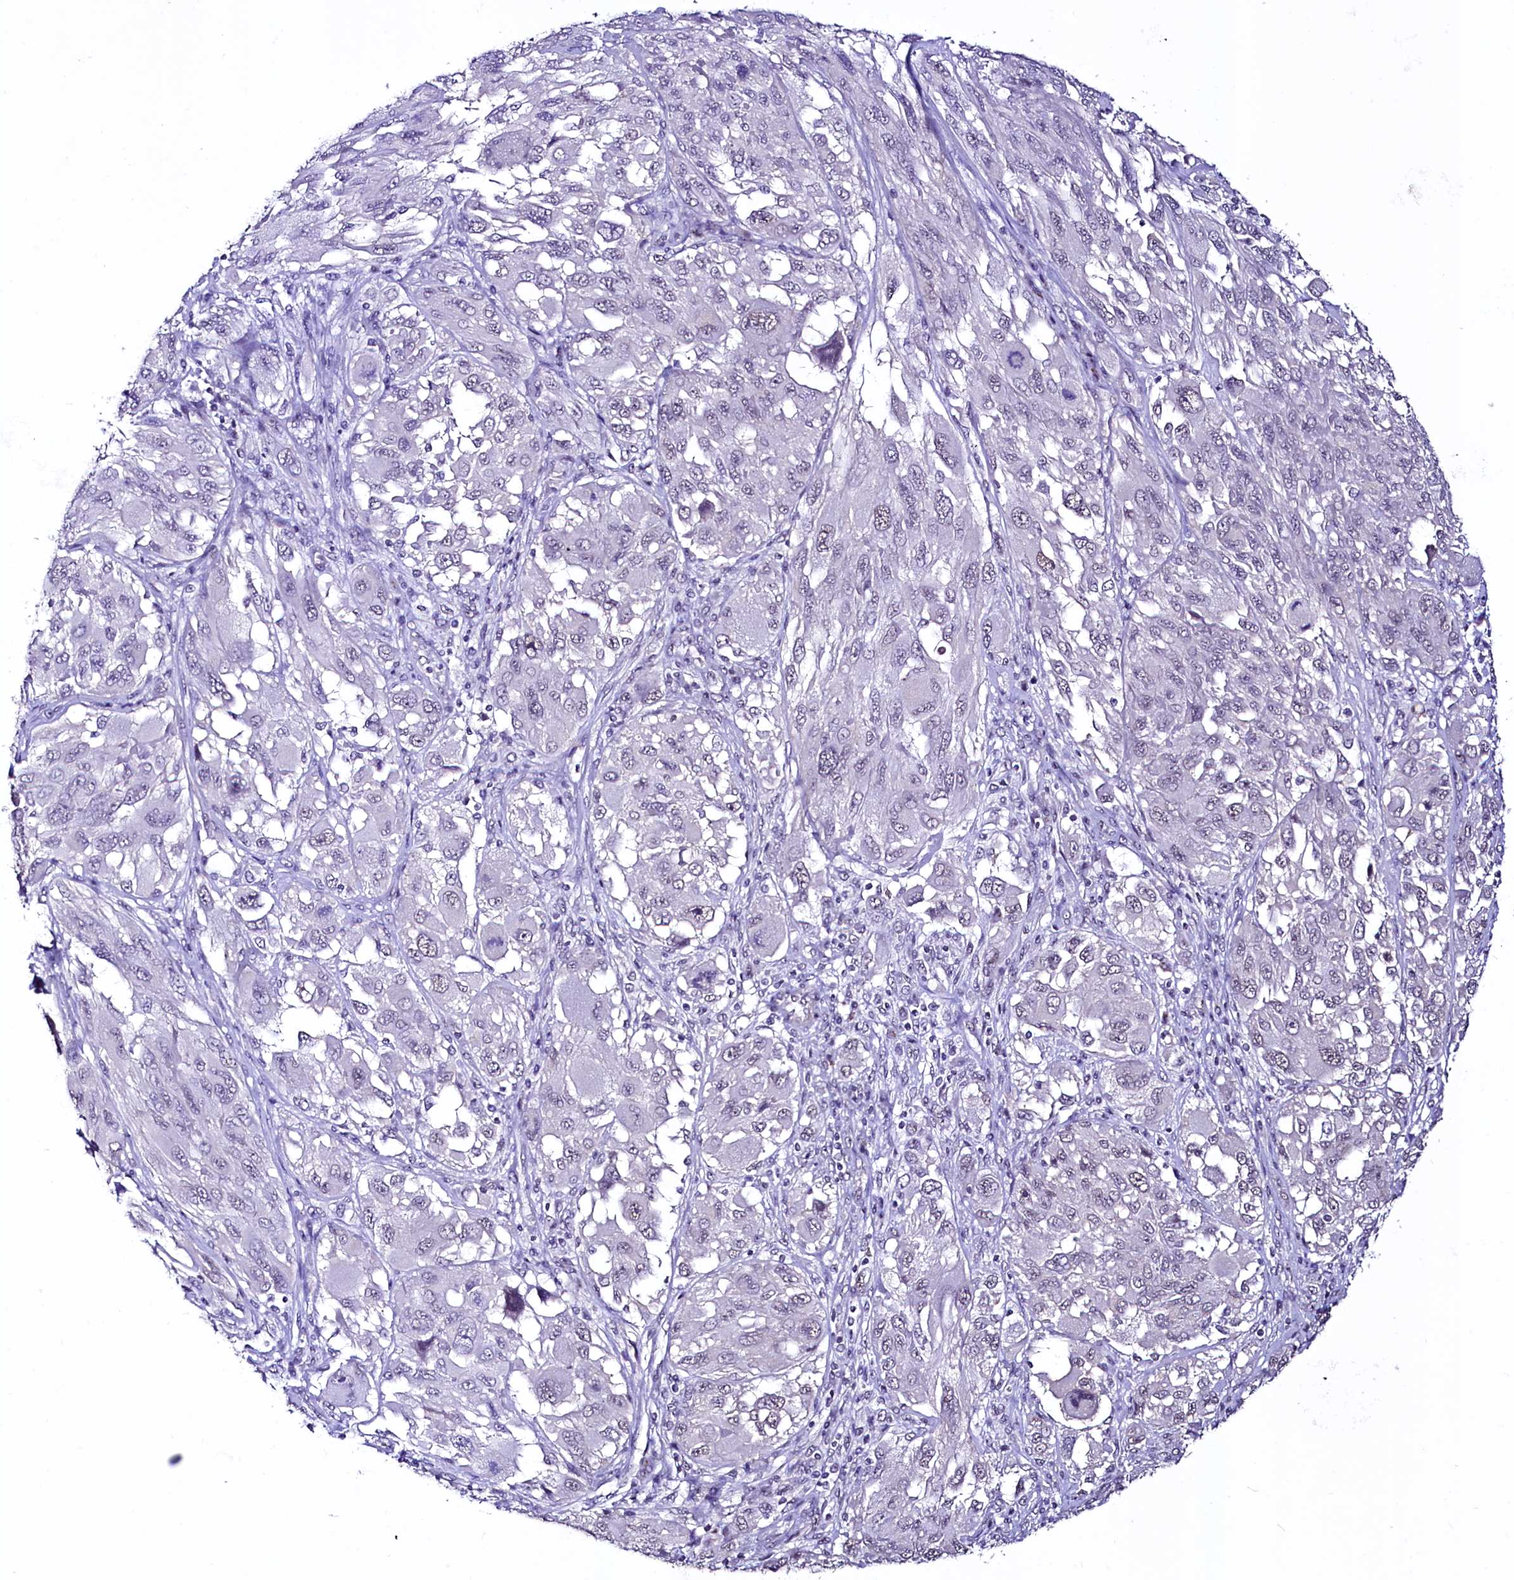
{"staining": {"intensity": "negative", "quantity": "none", "location": "none"}, "tissue": "melanoma", "cell_type": "Tumor cells", "image_type": "cancer", "snomed": [{"axis": "morphology", "description": "Malignant melanoma, NOS"}, {"axis": "topography", "description": "Skin"}], "caption": "Immunohistochemistry of human melanoma shows no staining in tumor cells.", "gene": "SFSWAP", "patient": {"sex": "female", "age": 91}}